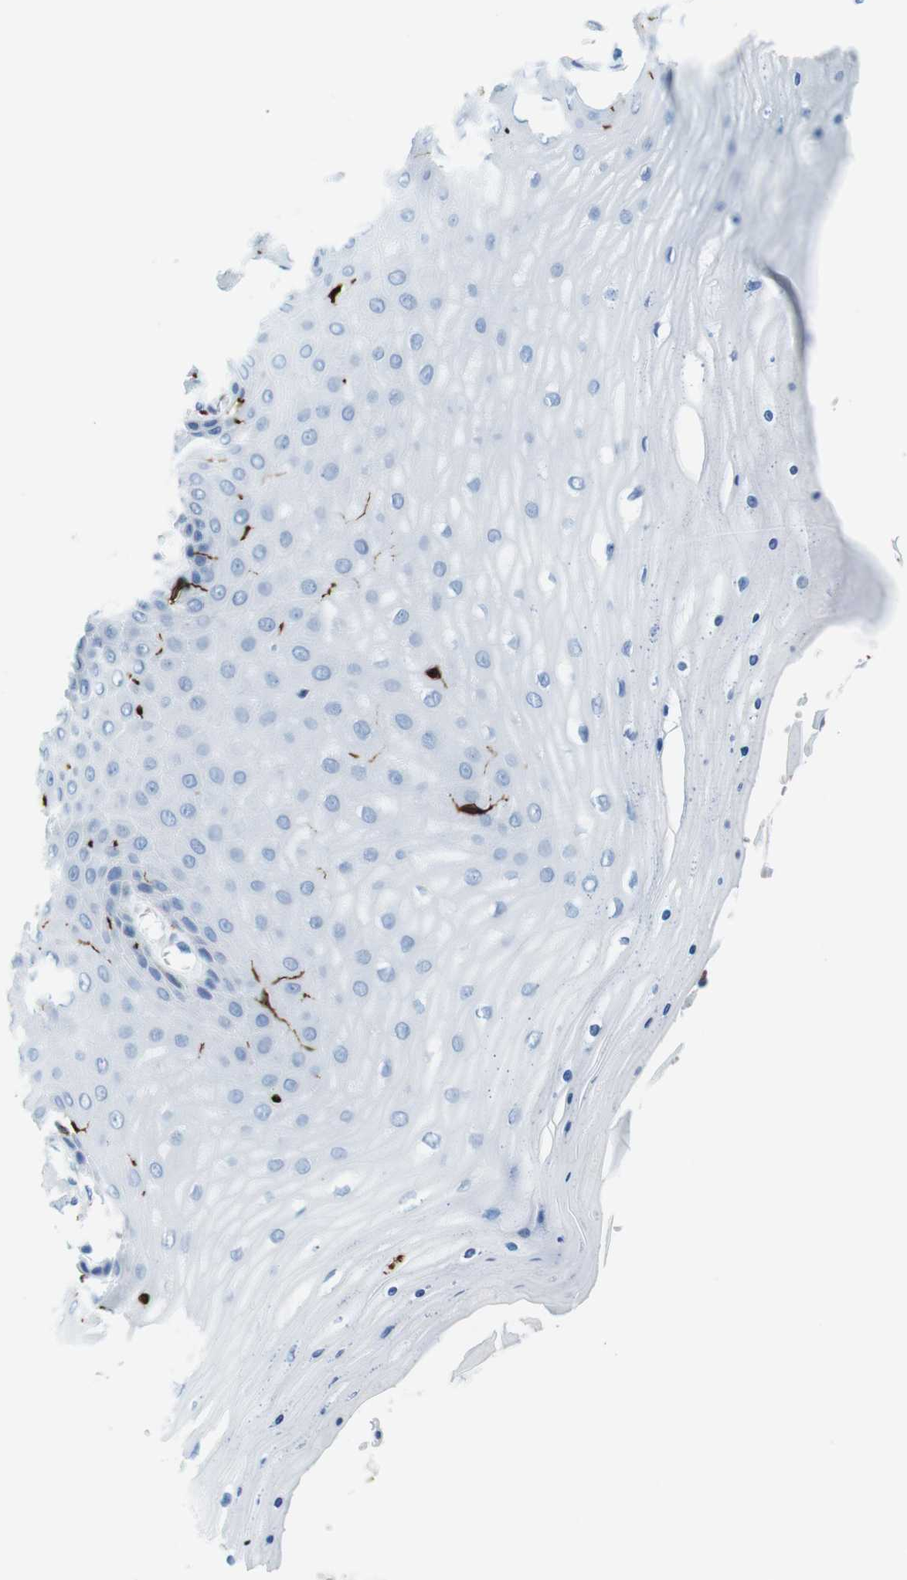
{"staining": {"intensity": "strong", "quantity": ">75%", "location": "cytoplasmic/membranous"}, "tissue": "cervix", "cell_type": "Glandular cells", "image_type": "normal", "snomed": [{"axis": "morphology", "description": "Normal tissue, NOS"}, {"axis": "topography", "description": "Cervix"}], "caption": "A high-resolution micrograph shows immunohistochemistry staining of benign cervix, which demonstrates strong cytoplasmic/membranous positivity in approximately >75% of glandular cells.", "gene": "CIITA", "patient": {"sex": "female", "age": 55}}